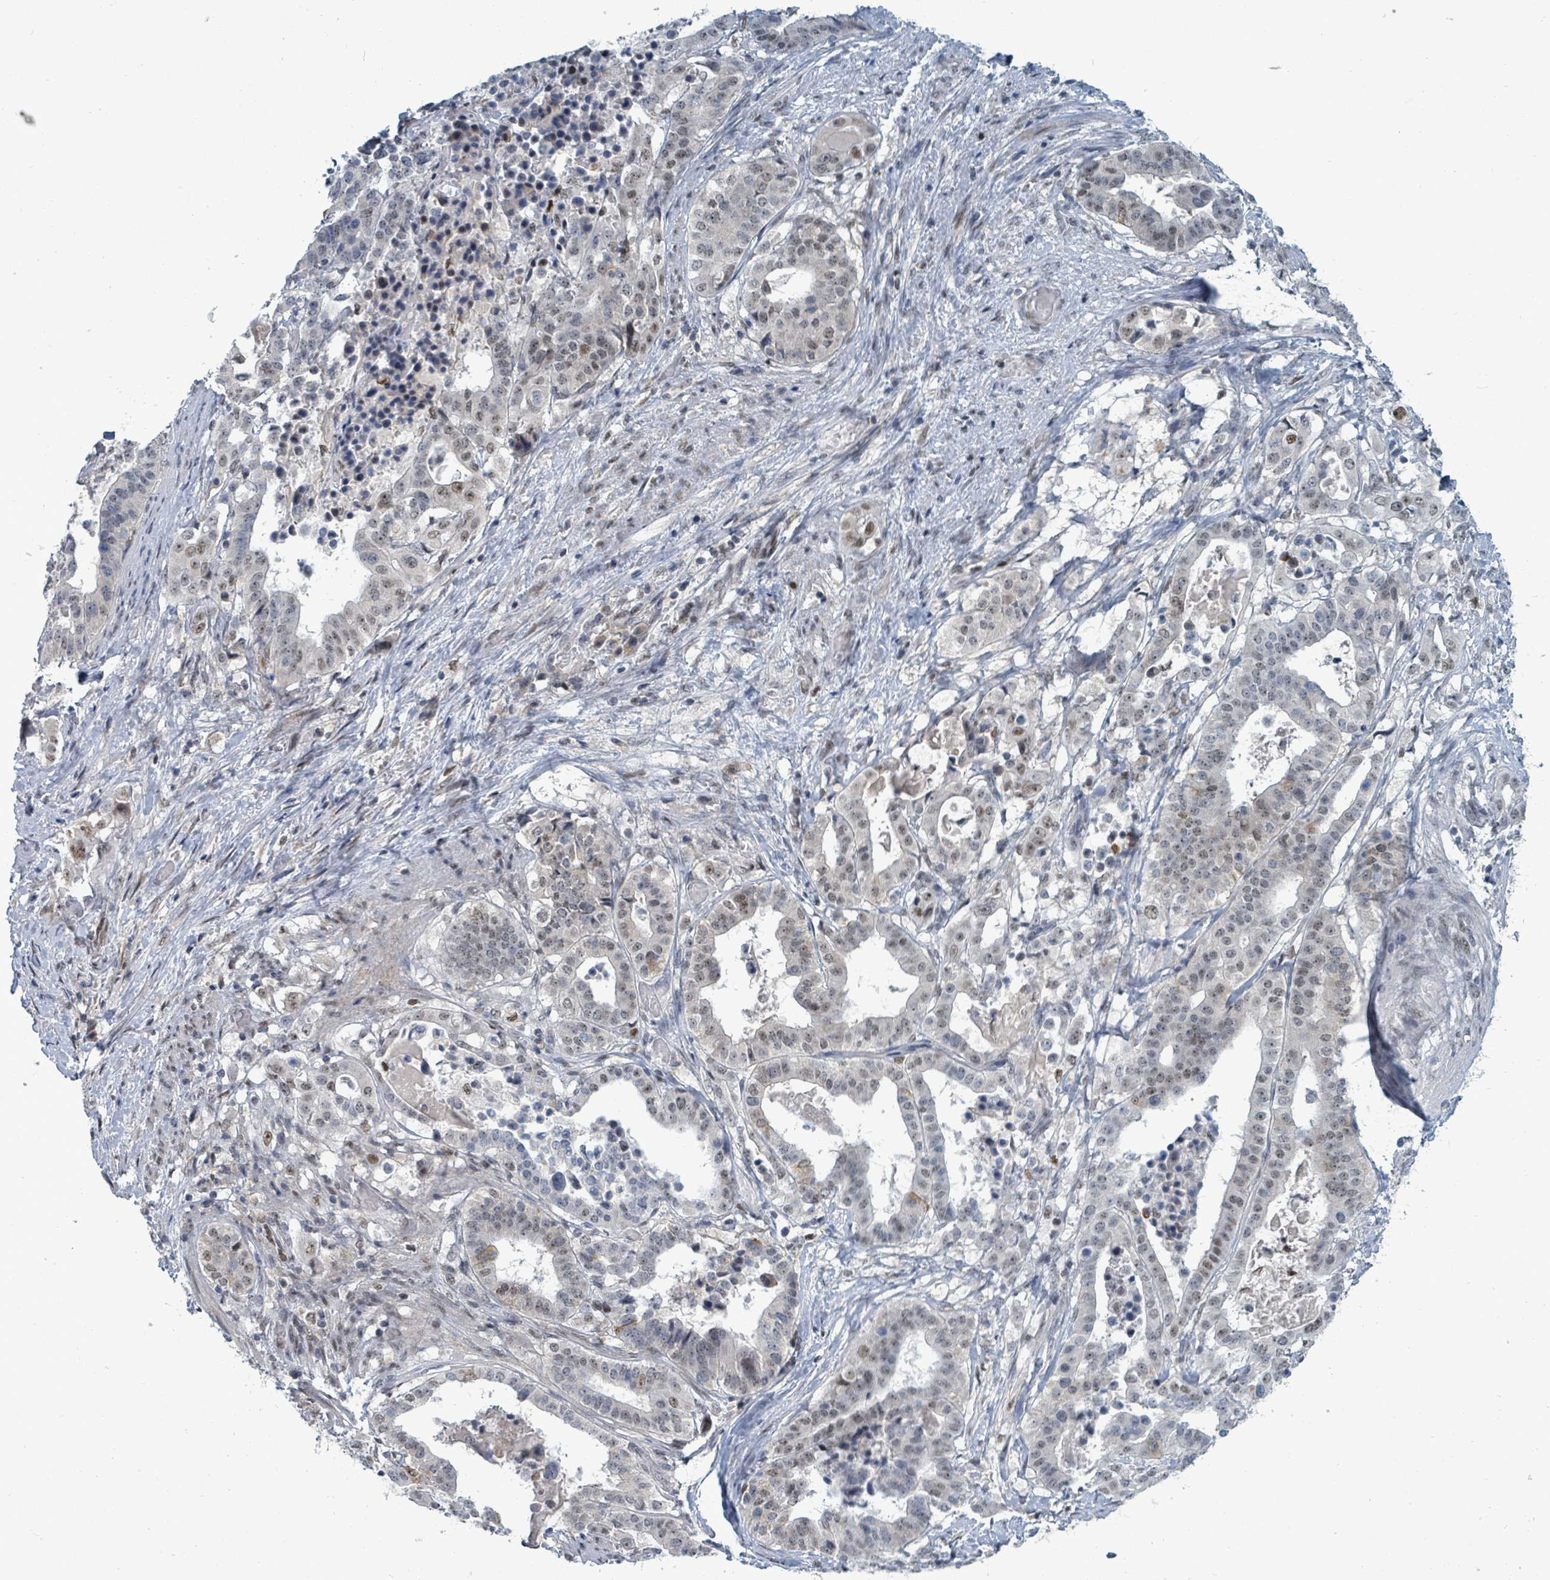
{"staining": {"intensity": "weak", "quantity": "25%-75%", "location": "nuclear"}, "tissue": "stomach cancer", "cell_type": "Tumor cells", "image_type": "cancer", "snomed": [{"axis": "morphology", "description": "Adenocarcinoma, NOS"}, {"axis": "topography", "description": "Stomach"}], "caption": "There is low levels of weak nuclear expression in tumor cells of stomach adenocarcinoma, as demonstrated by immunohistochemical staining (brown color).", "gene": "UCK1", "patient": {"sex": "male", "age": 48}}